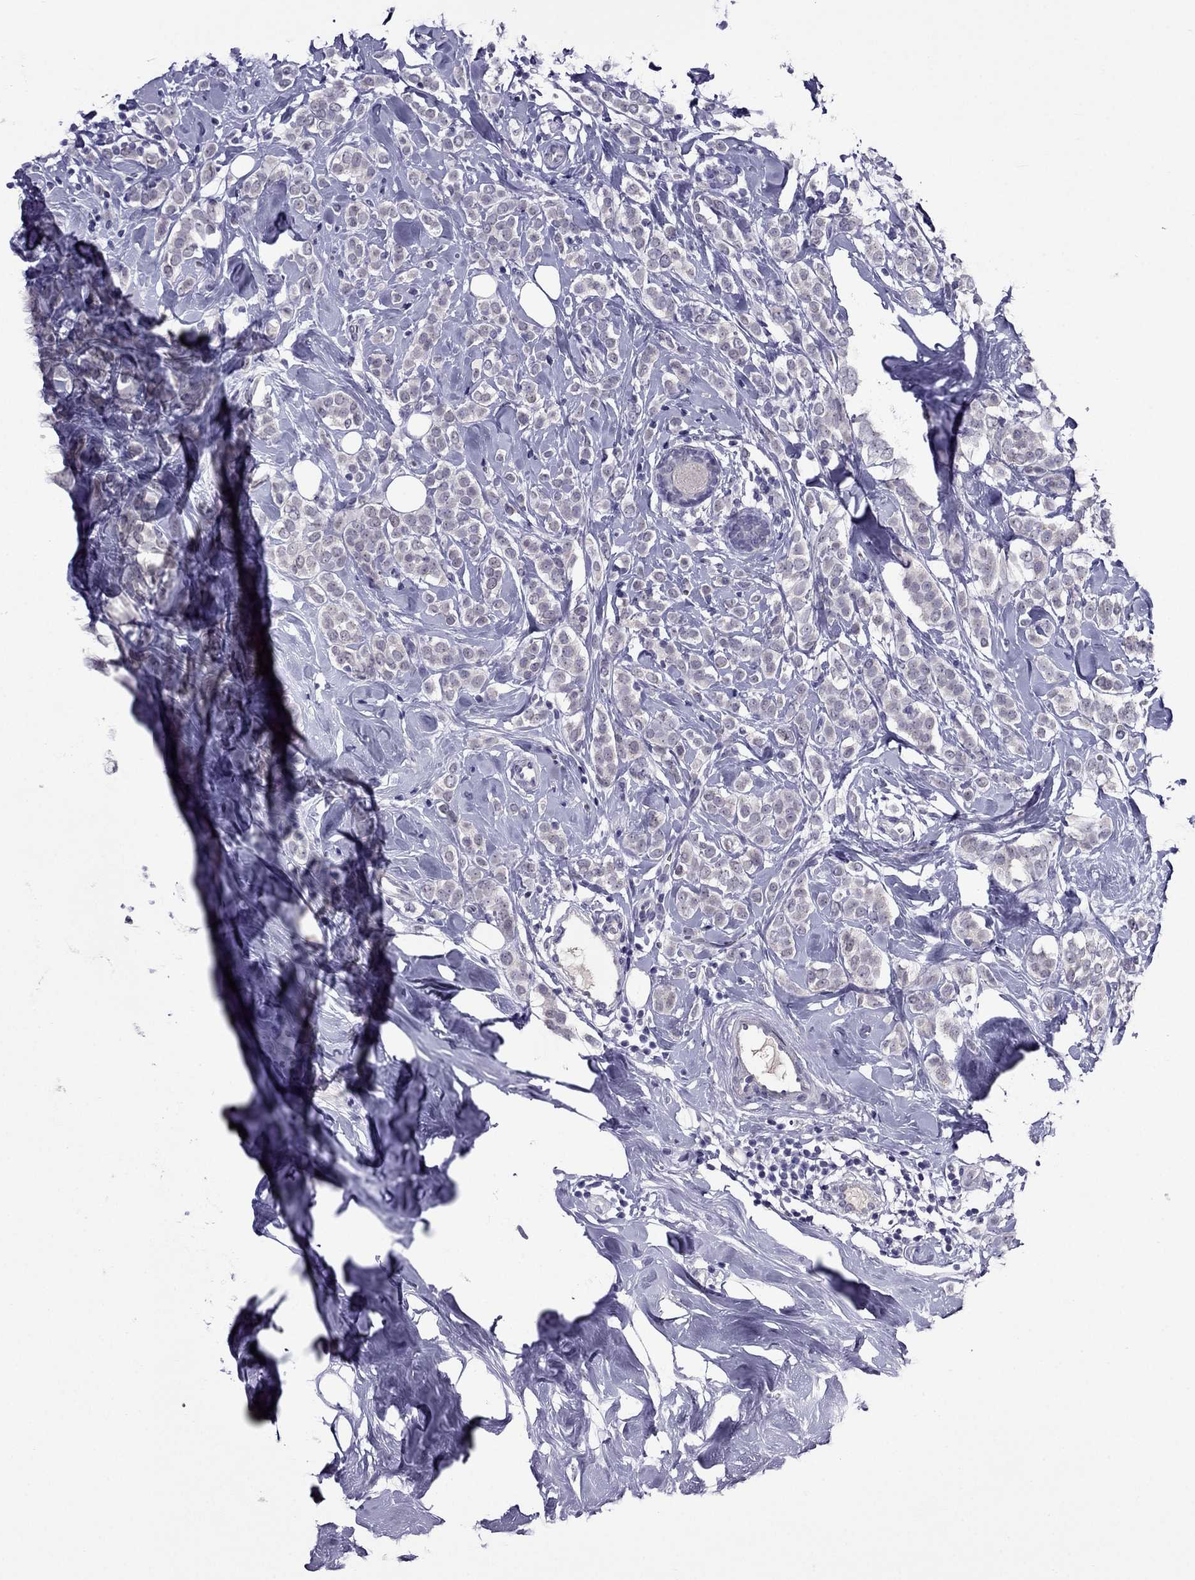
{"staining": {"intensity": "negative", "quantity": "none", "location": "none"}, "tissue": "breast cancer", "cell_type": "Tumor cells", "image_type": "cancer", "snomed": [{"axis": "morphology", "description": "Lobular carcinoma"}, {"axis": "topography", "description": "Breast"}], "caption": "Breast cancer stained for a protein using IHC shows no positivity tumor cells.", "gene": "MYBPH", "patient": {"sex": "female", "age": 49}}